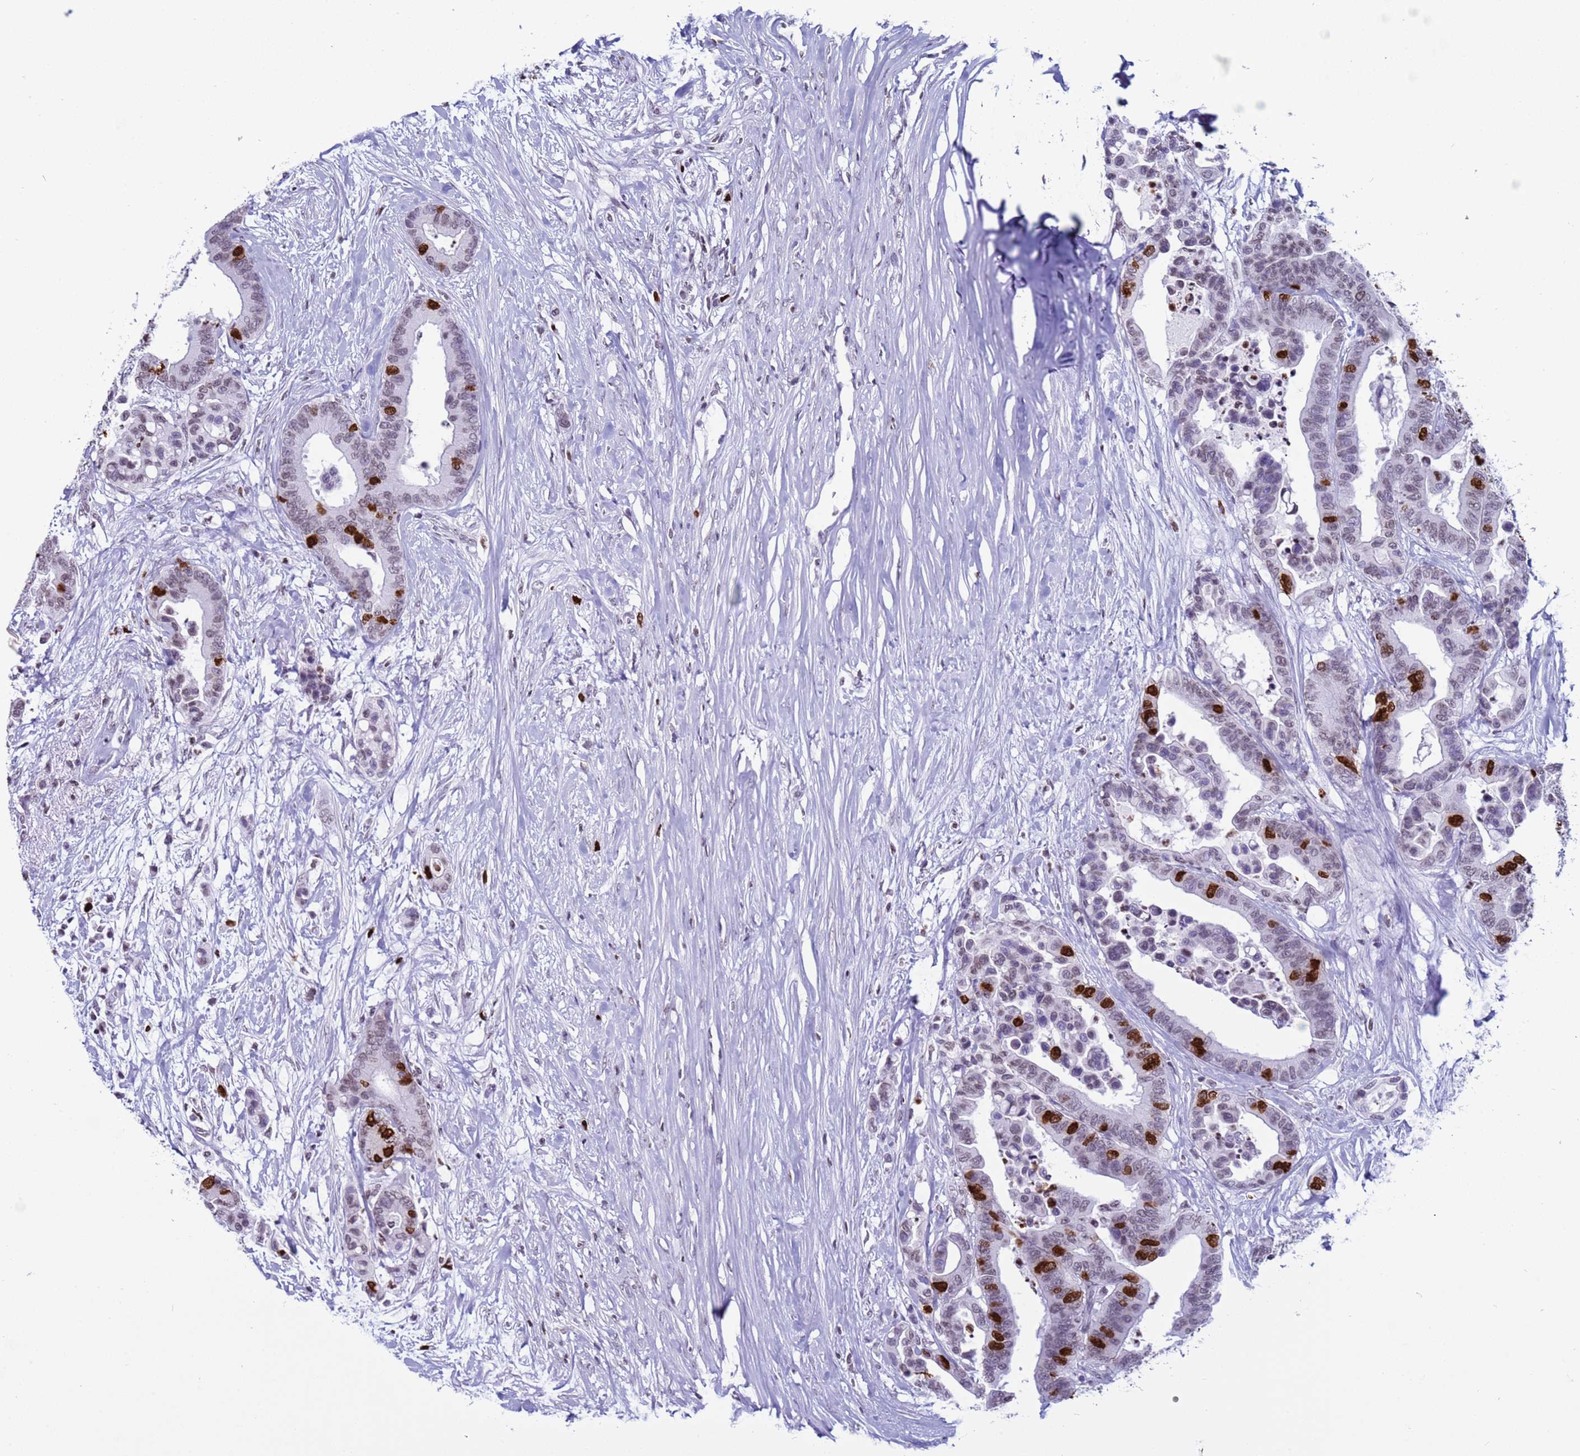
{"staining": {"intensity": "strong", "quantity": "<25%", "location": "nuclear"}, "tissue": "colorectal cancer", "cell_type": "Tumor cells", "image_type": "cancer", "snomed": [{"axis": "morphology", "description": "Adenocarcinoma, NOS"}, {"axis": "topography", "description": "Colon"}], "caption": "Immunohistochemistry (DAB) staining of human colorectal cancer demonstrates strong nuclear protein staining in about <25% of tumor cells. The staining is performed using DAB brown chromogen to label protein expression. The nuclei are counter-stained blue using hematoxylin.", "gene": "H4C8", "patient": {"sex": "male", "age": 82}}